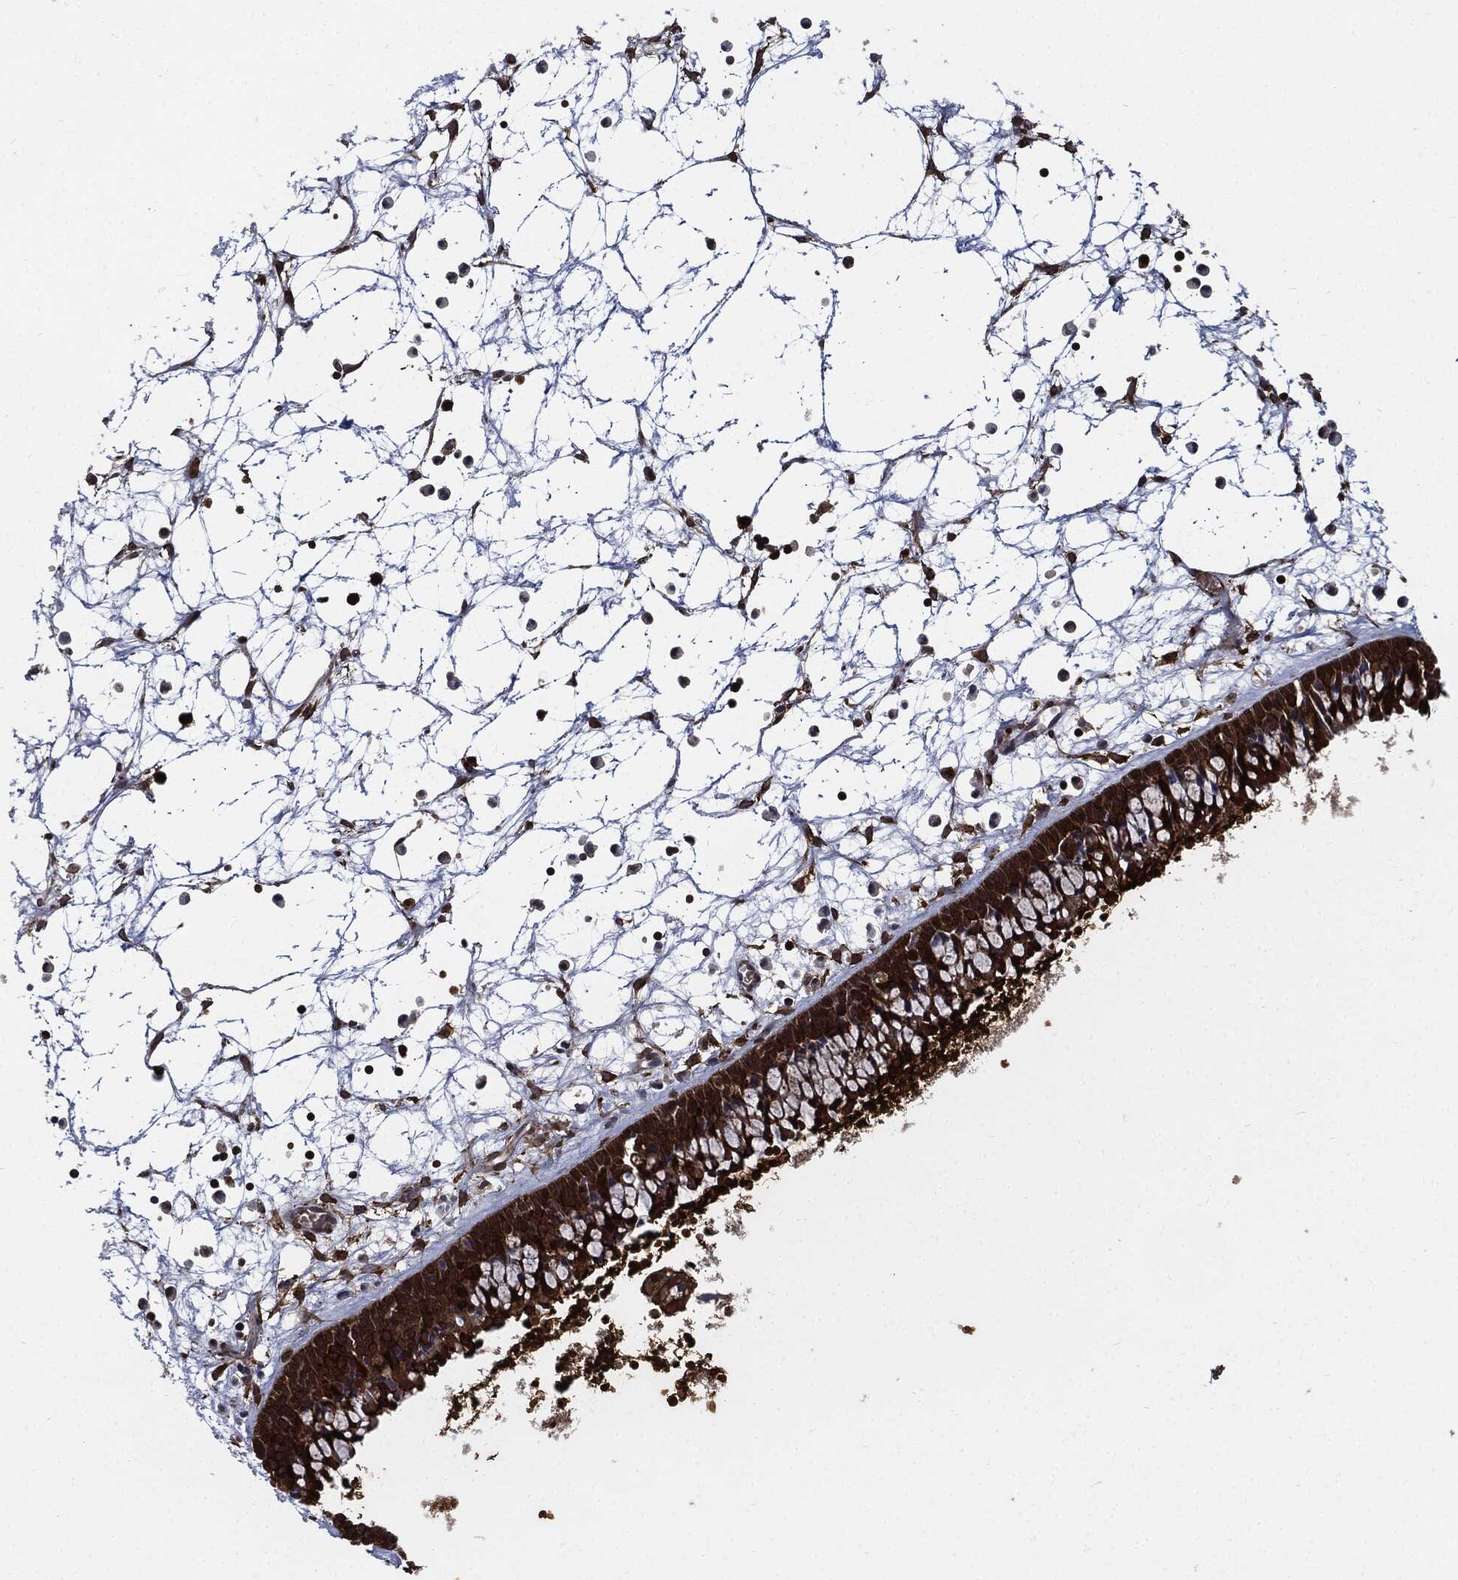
{"staining": {"intensity": "strong", "quantity": ">75%", "location": "cytoplasmic/membranous"}, "tissue": "nasopharynx", "cell_type": "Respiratory epithelial cells", "image_type": "normal", "snomed": [{"axis": "morphology", "description": "Normal tissue, NOS"}, {"axis": "topography", "description": "Nasopharynx"}], "caption": "Respiratory epithelial cells display strong cytoplasmic/membranous staining in about >75% of cells in normal nasopharynx. The staining was performed using DAB to visualize the protein expression in brown, while the nuclei were stained in blue with hematoxylin (Magnification: 20x).", "gene": "PRDX2", "patient": {"sex": "male", "age": 58}}